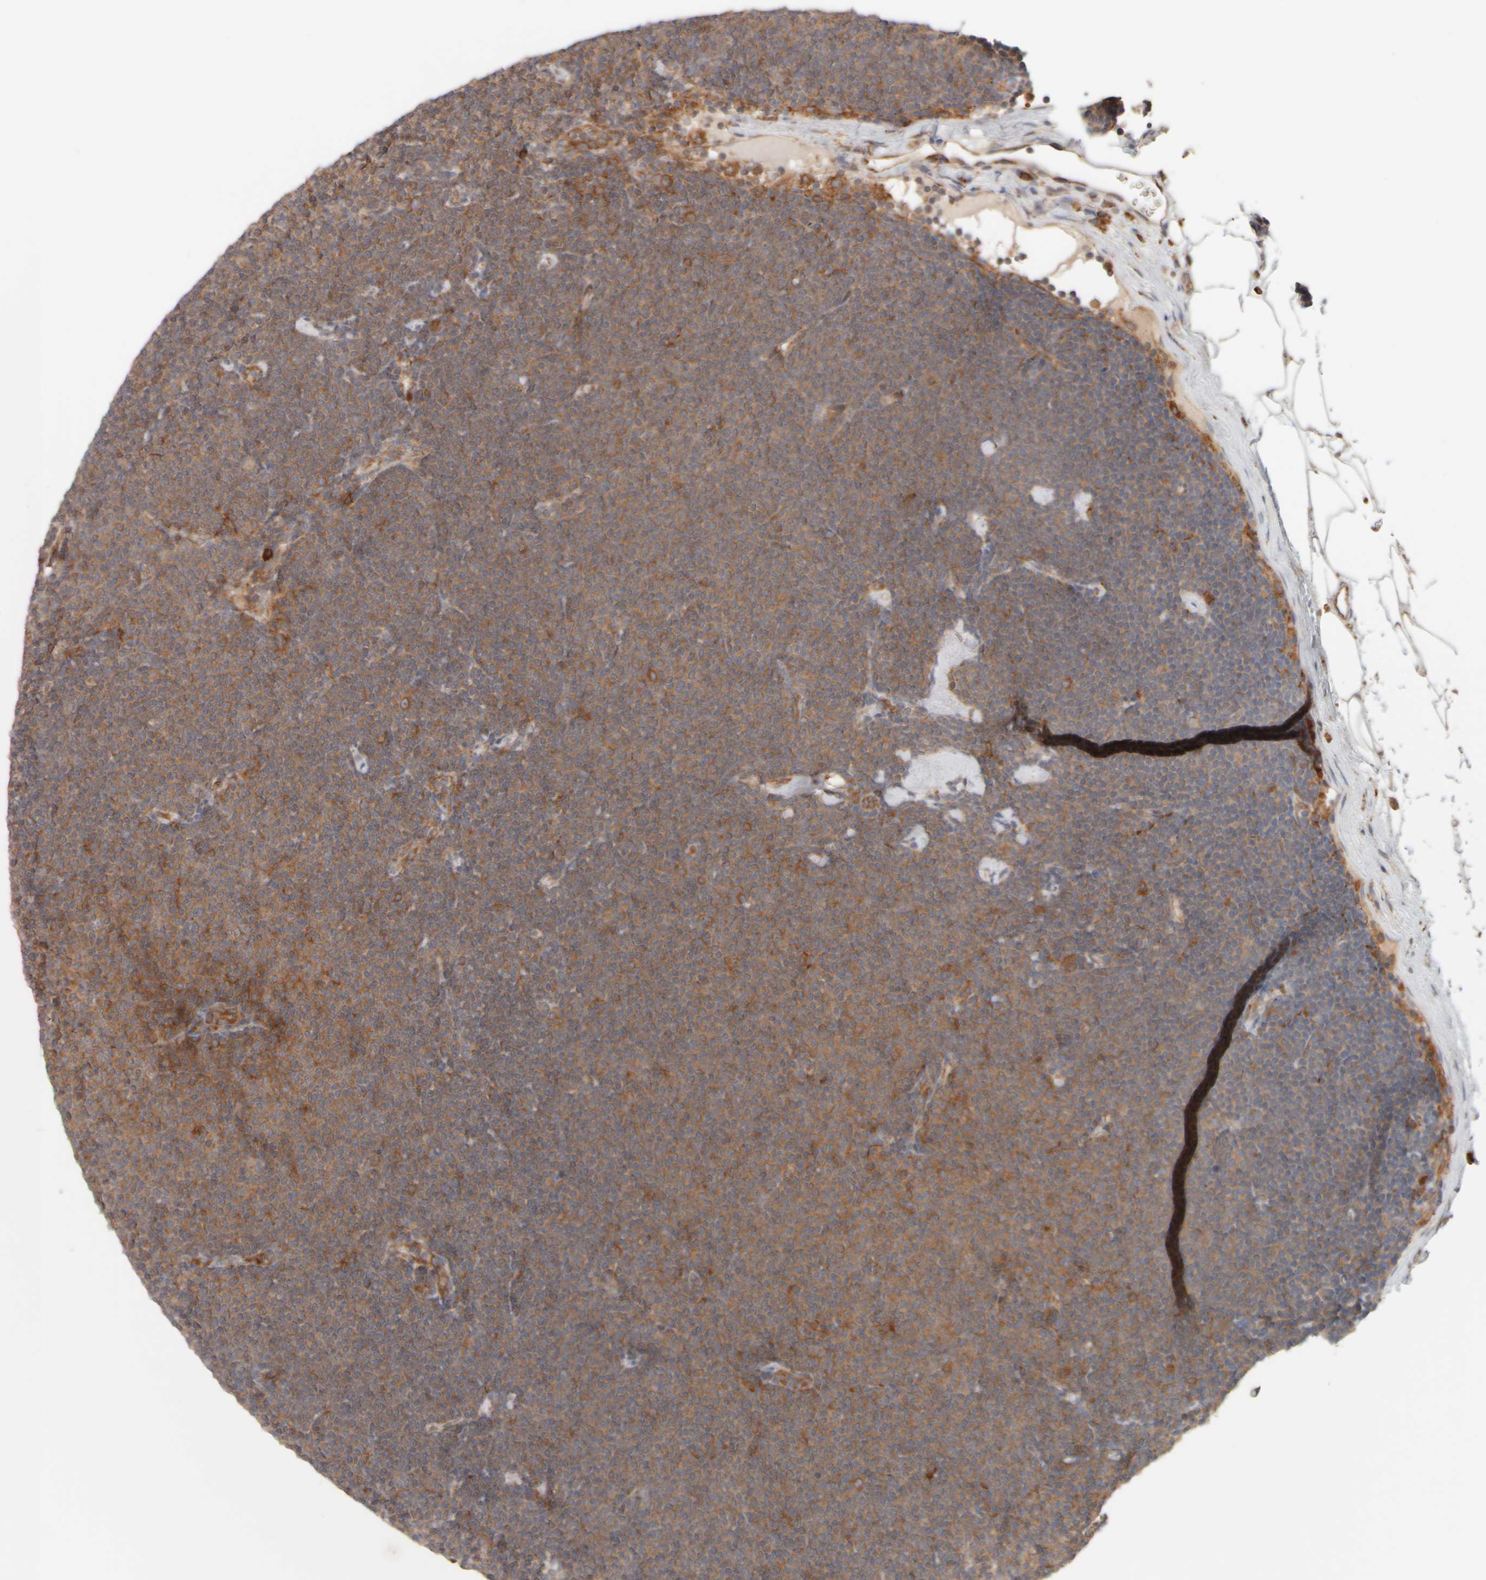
{"staining": {"intensity": "moderate", "quantity": ">75%", "location": "cytoplasmic/membranous"}, "tissue": "lymphoma", "cell_type": "Tumor cells", "image_type": "cancer", "snomed": [{"axis": "morphology", "description": "Malignant lymphoma, non-Hodgkin's type, Low grade"}, {"axis": "topography", "description": "Lymph node"}], "caption": "Immunohistochemical staining of human low-grade malignant lymphoma, non-Hodgkin's type shows medium levels of moderate cytoplasmic/membranous protein staining in approximately >75% of tumor cells.", "gene": "EIF2B3", "patient": {"sex": "female", "age": 53}}